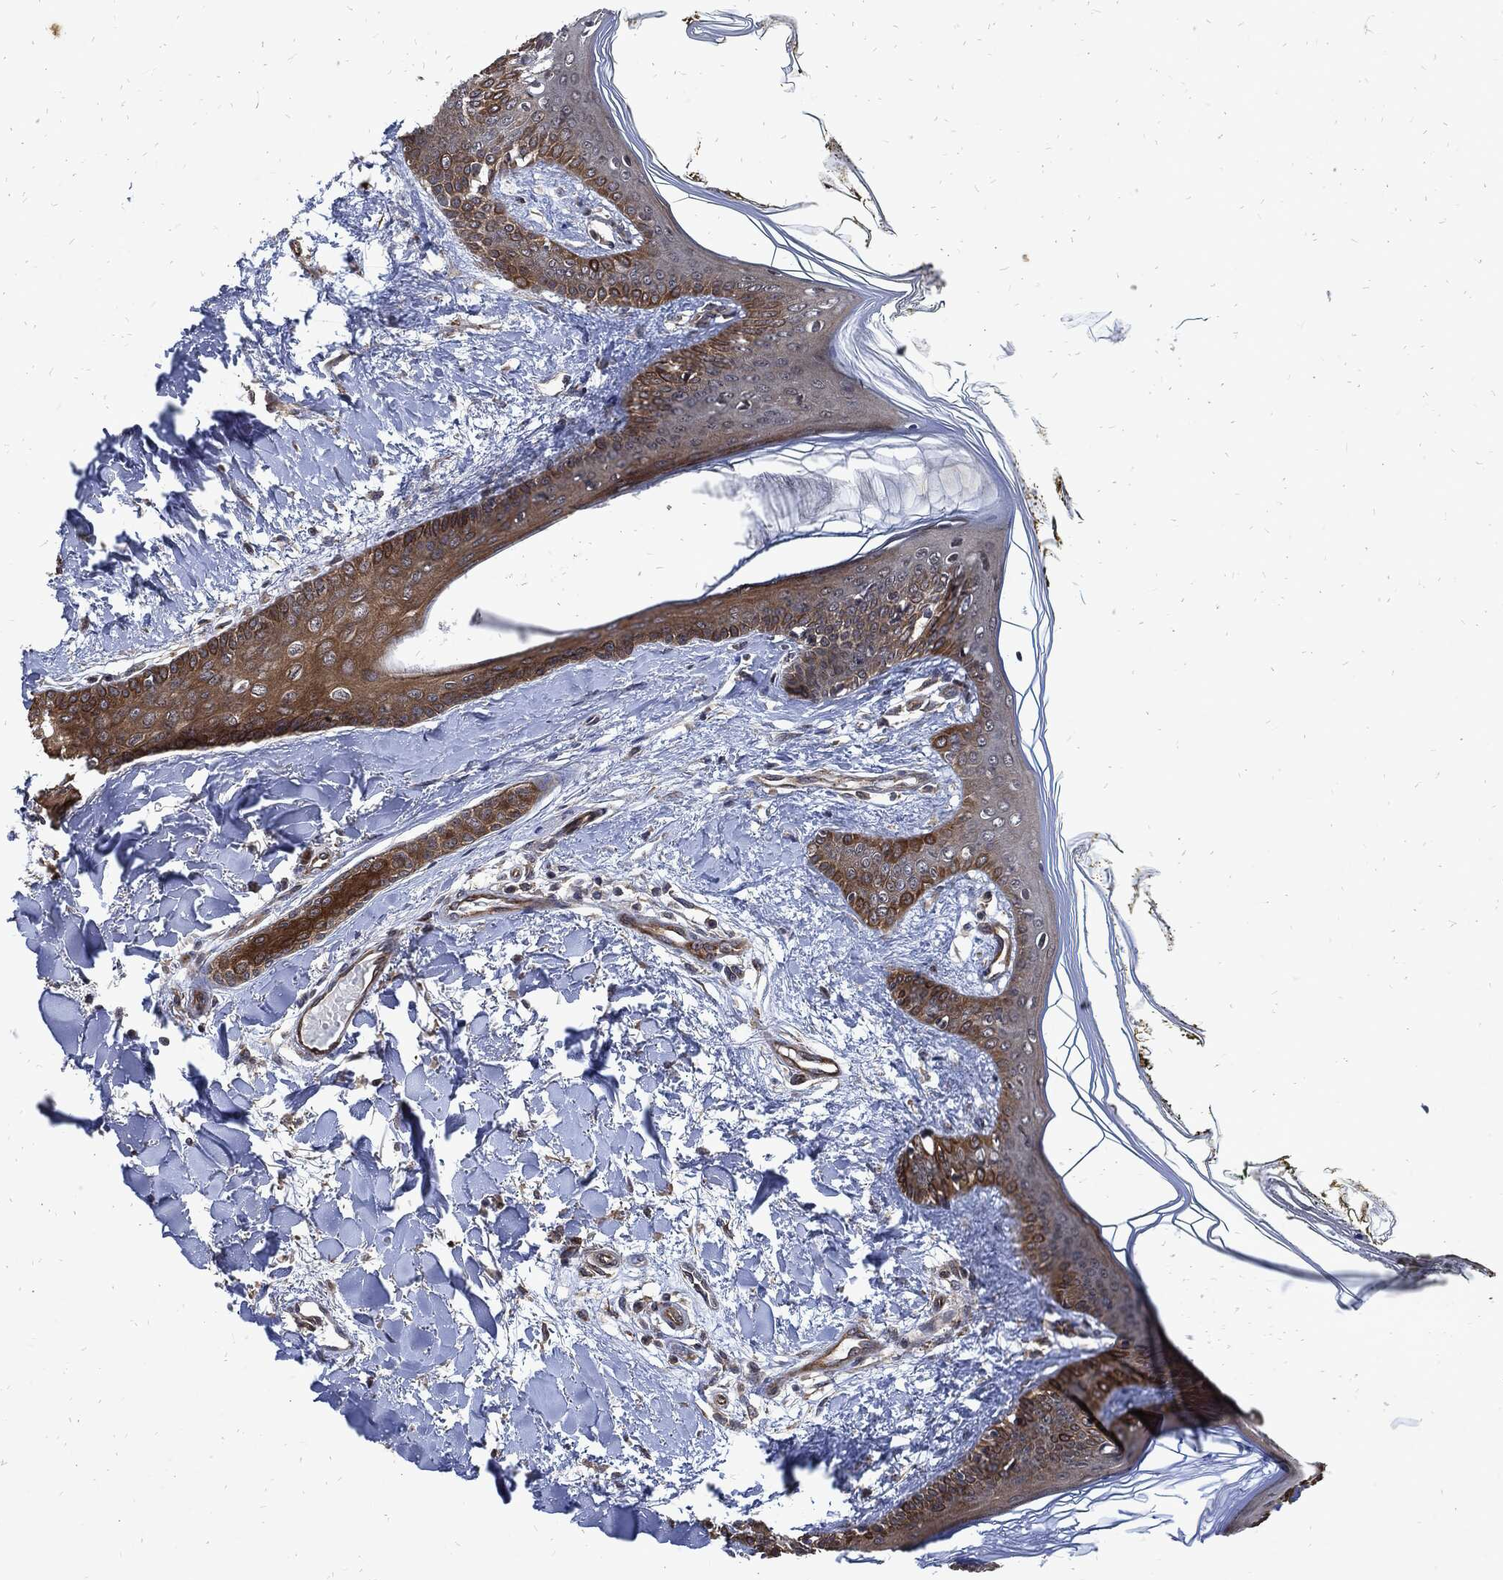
{"staining": {"intensity": "moderate", "quantity": "25%-75%", "location": "cytoplasmic/membranous"}, "tissue": "skin", "cell_type": "Fibroblasts", "image_type": "normal", "snomed": [{"axis": "morphology", "description": "Normal tissue, NOS"}, {"axis": "morphology", "description": "Malignant melanoma, NOS"}, {"axis": "topography", "description": "Skin"}], "caption": "Skin stained with DAB immunohistochemistry reveals medium levels of moderate cytoplasmic/membranous positivity in approximately 25%-75% of fibroblasts.", "gene": "DCTN1", "patient": {"sex": "female", "age": 34}}